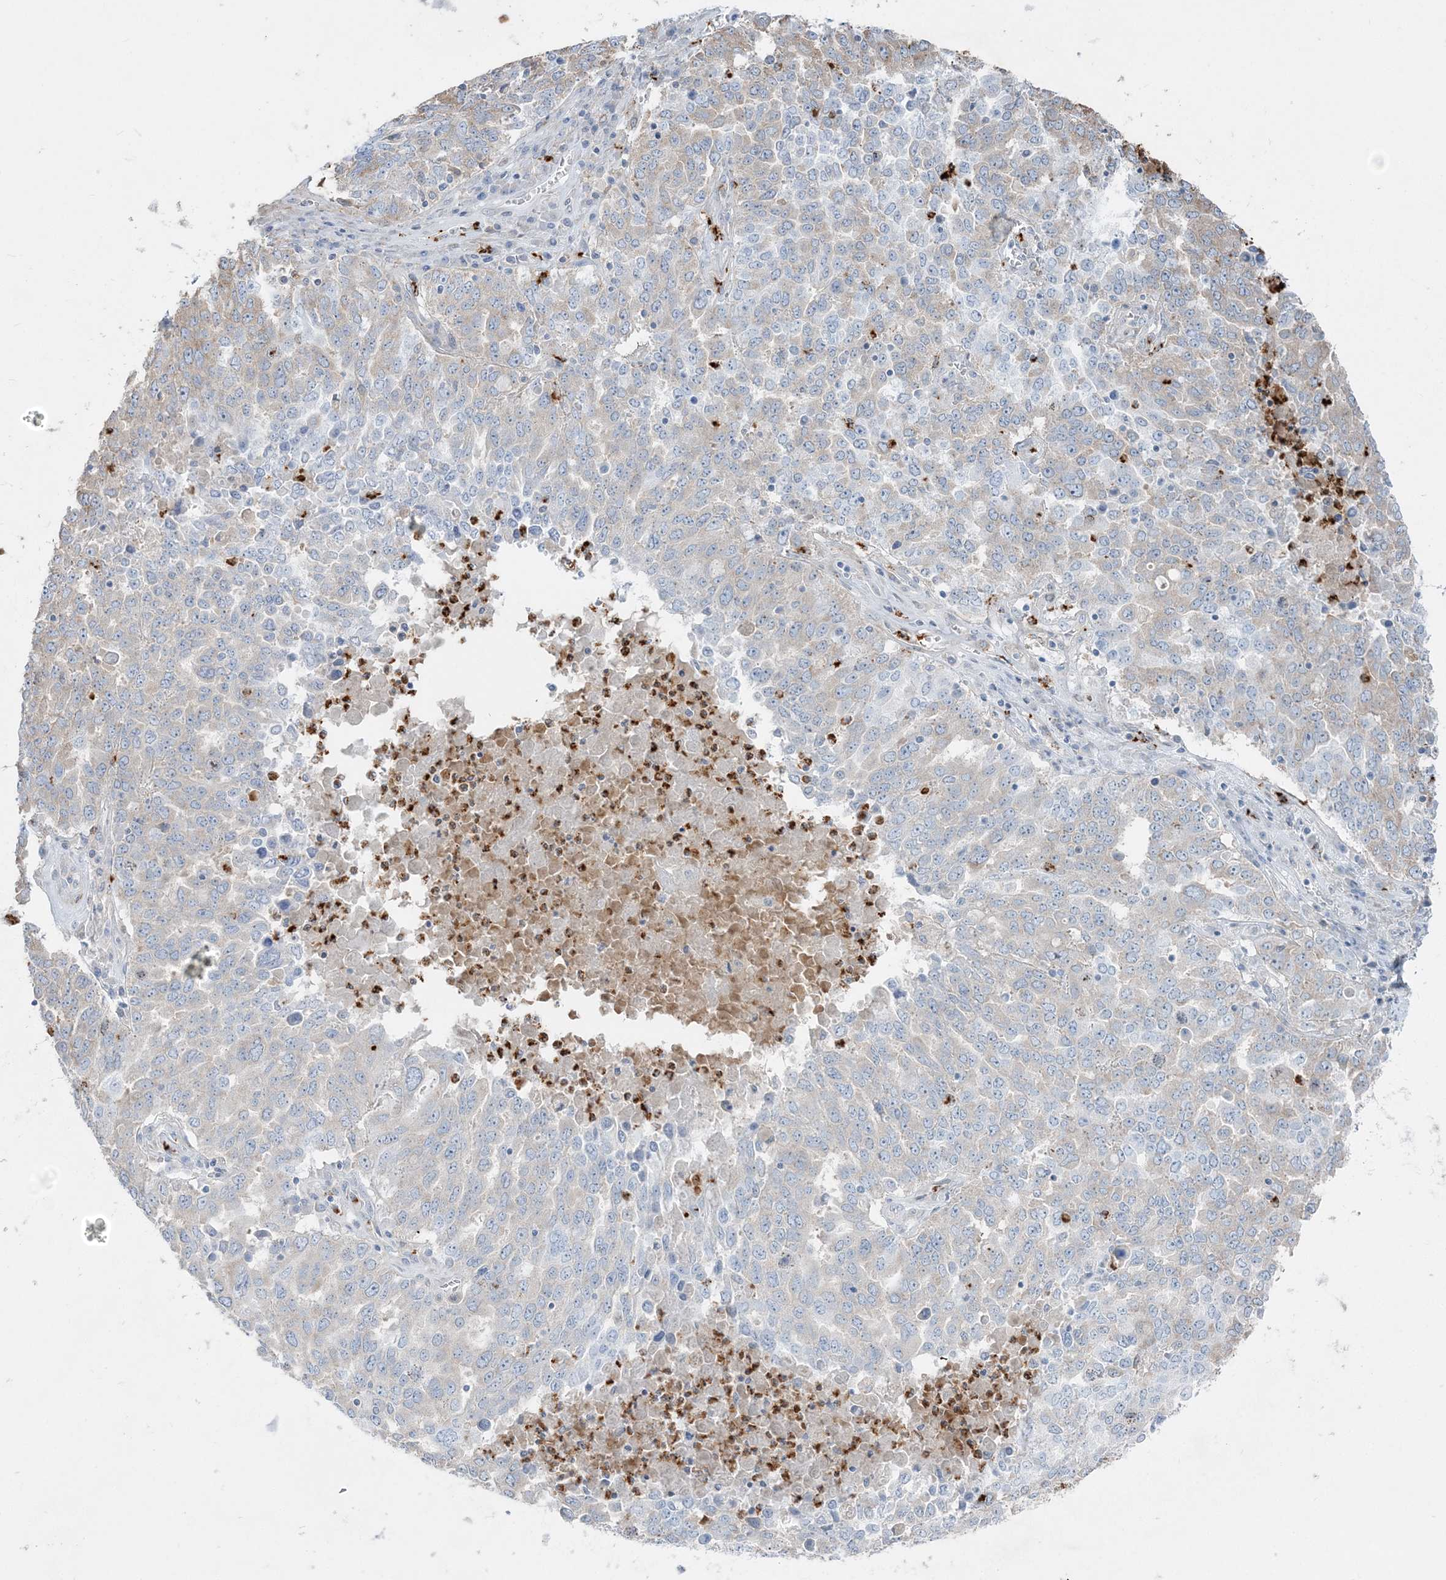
{"staining": {"intensity": "weak", "quantity": "<25%", "location": "cytoplasmic/membranous"}, "tissue": "ovarian cancer", "cell_type": "Tumor cells", "image_type": "cancer", "snomed": [{"axis": "morphology", "description": "Carcinoma, endometroid"}, {"axis": "topography", "description": "Ovary"}], "caption": "DAB immunohistochemical staining of human ovarian endometroid carcinoma demonstrates no significant expression in tumor cells.", "gene": "CCNJ", "patient": {"sex": "female", "age": 62}}